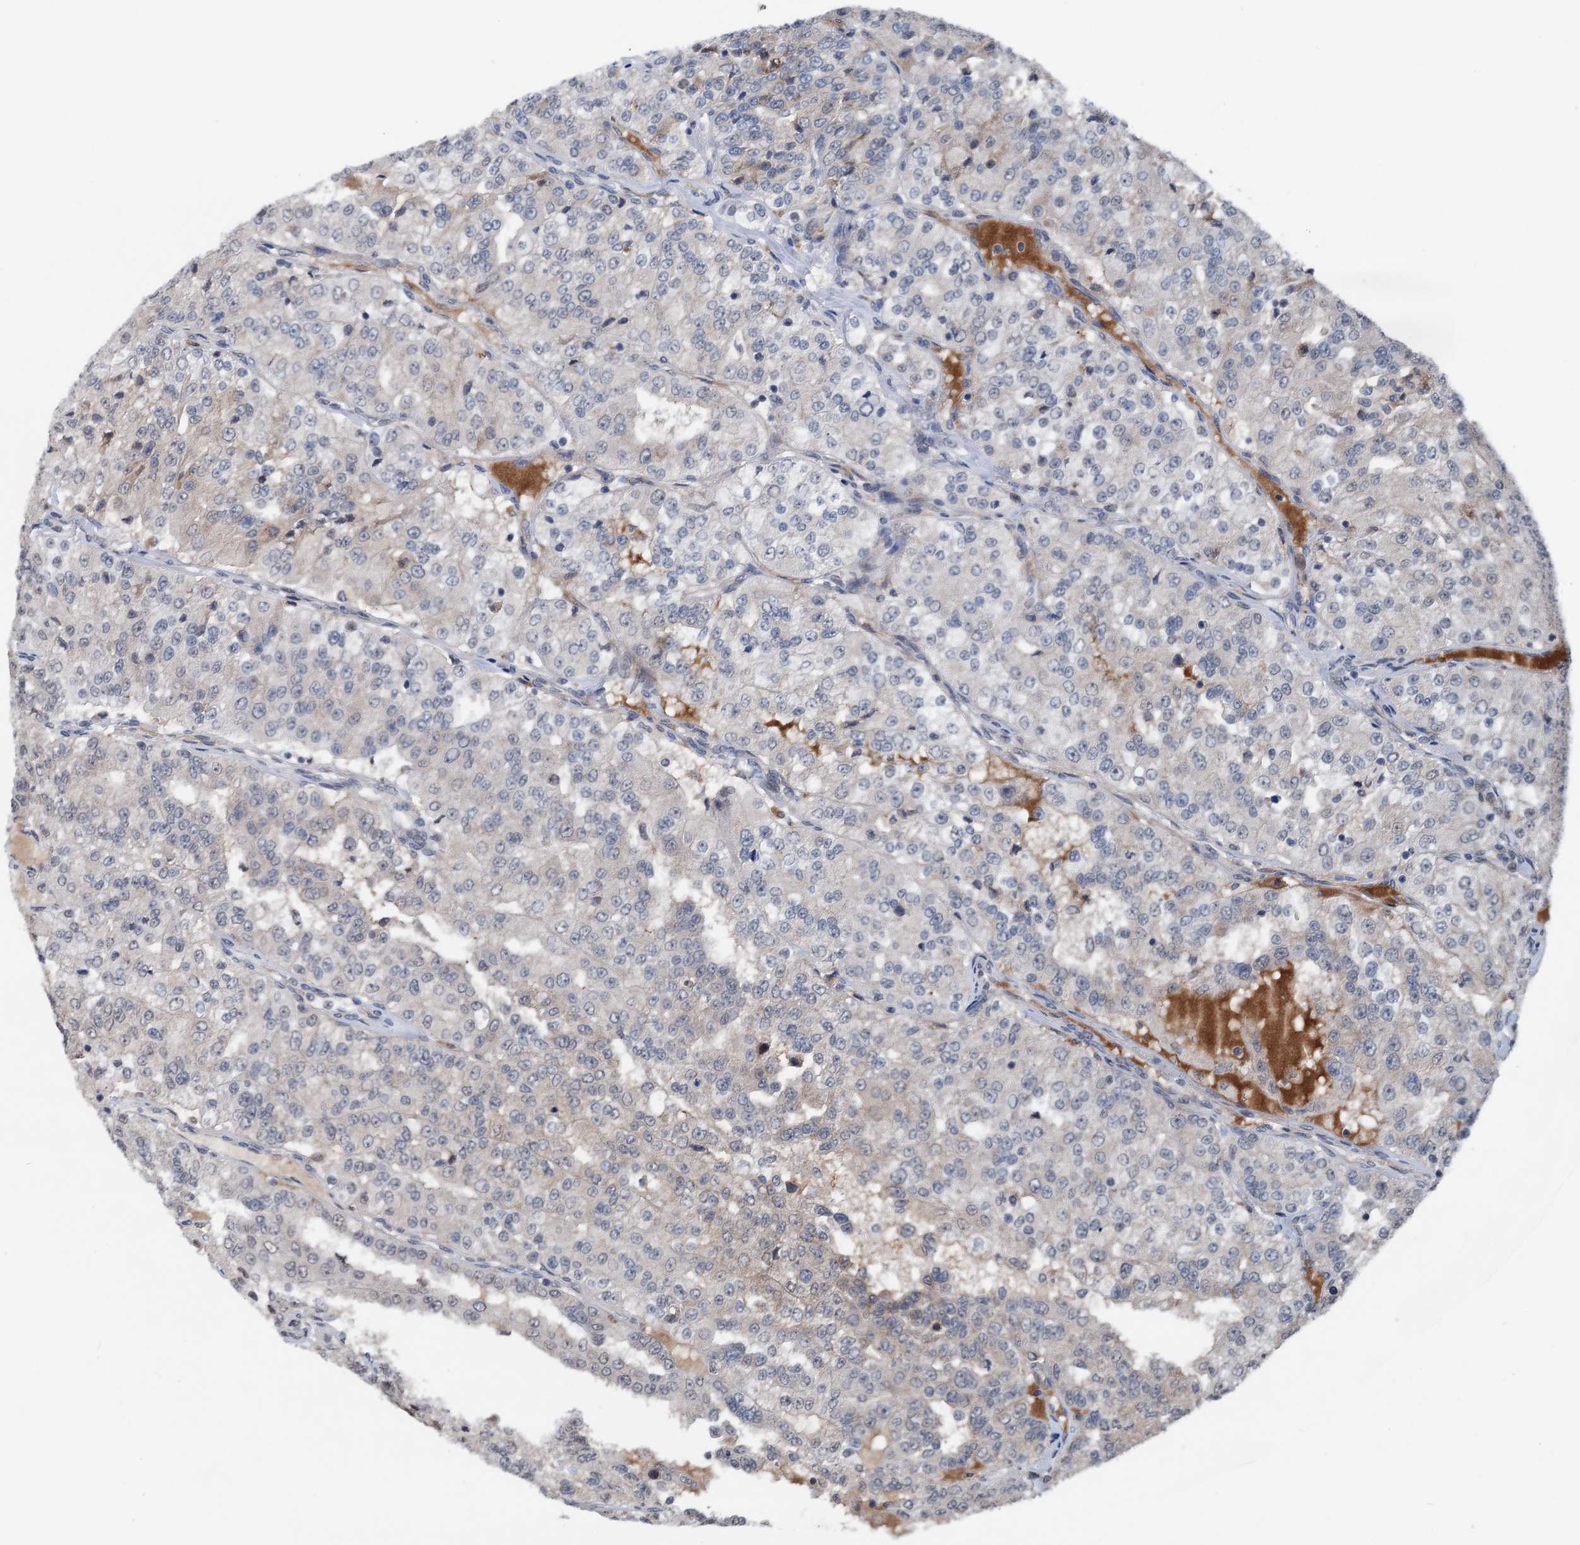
{"staining": {"intensity": "weak", "quantity": "<25%", "location": "cytoplasmic/membranous"}, "tissue": "renal cancer", "cell_type": "Tumor cells", "image_type": "cancer", "snomed": [{"axis": "morphology", "description": "Adenocarcinoma, NOS"}, {"axis": "topography", "description": "Kidney"}], "caption": "This is a photomicrograph of immunohistochemistry (IHC) staining of adenocarcinoma (renal), which shows no positivity in tumor cells.", "gene": "SHLD1", "patient": {"sex": "female", "age": 63}}